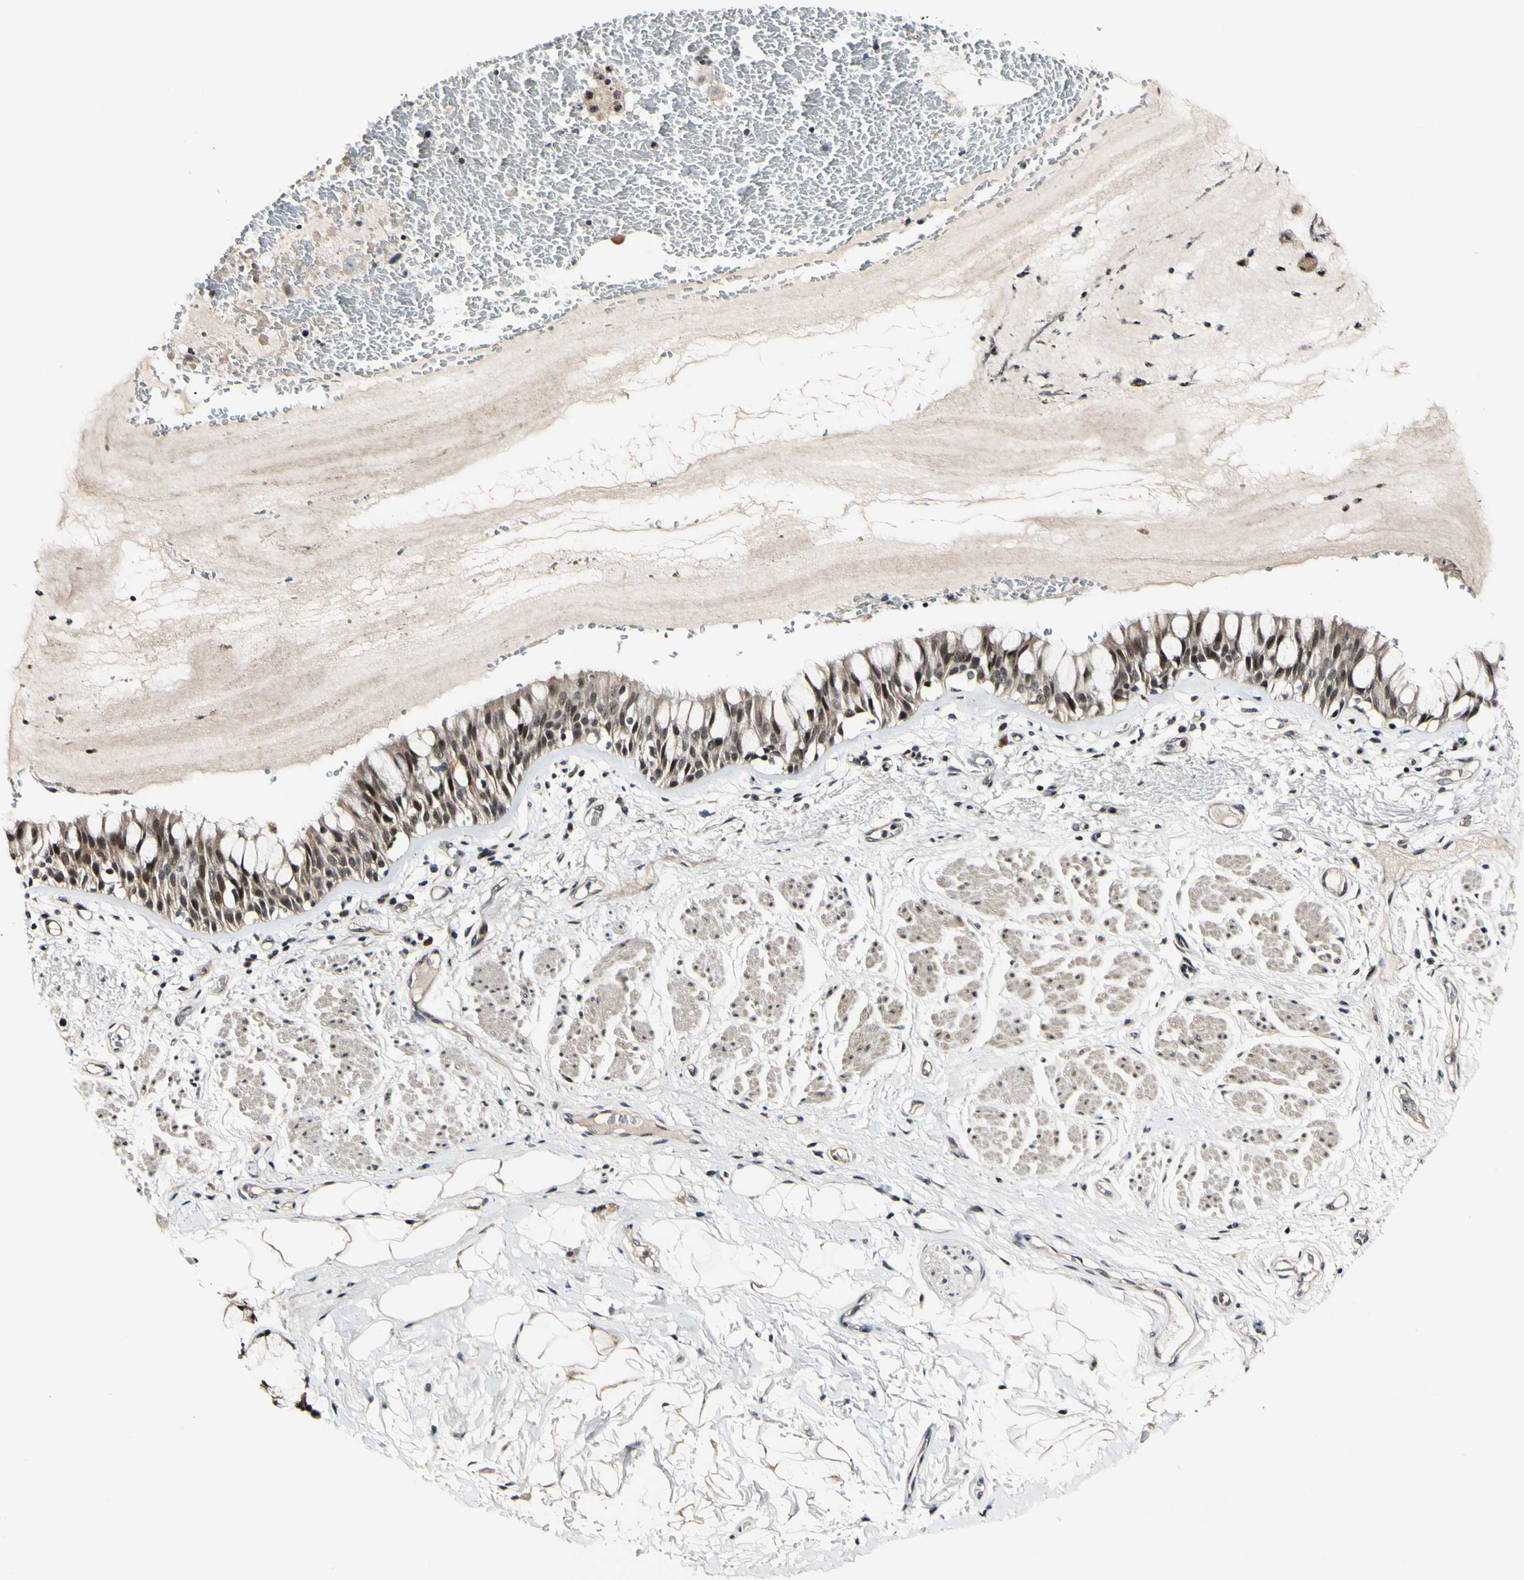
{"staining": {"intensity": "strong", "quantity": "25%-75%", "location": "nuclear"}, "tissue": "bronchus", "cell_type": "Respiratory epithelial cells", "image_type": "normal", "snomed": [{"axis": "morphology", "description": "Normal tissue, NOS"}, {"axis": "topography", "description": "Bronchus"}], "caption": "An image of bronchus stained for a protein reveals strong nuclear brown staining in respiratory epithelial cells. Nuclei are stained in blue.", "gene": "POLR2F", "patient": {"sex": "male", "age": 66}}